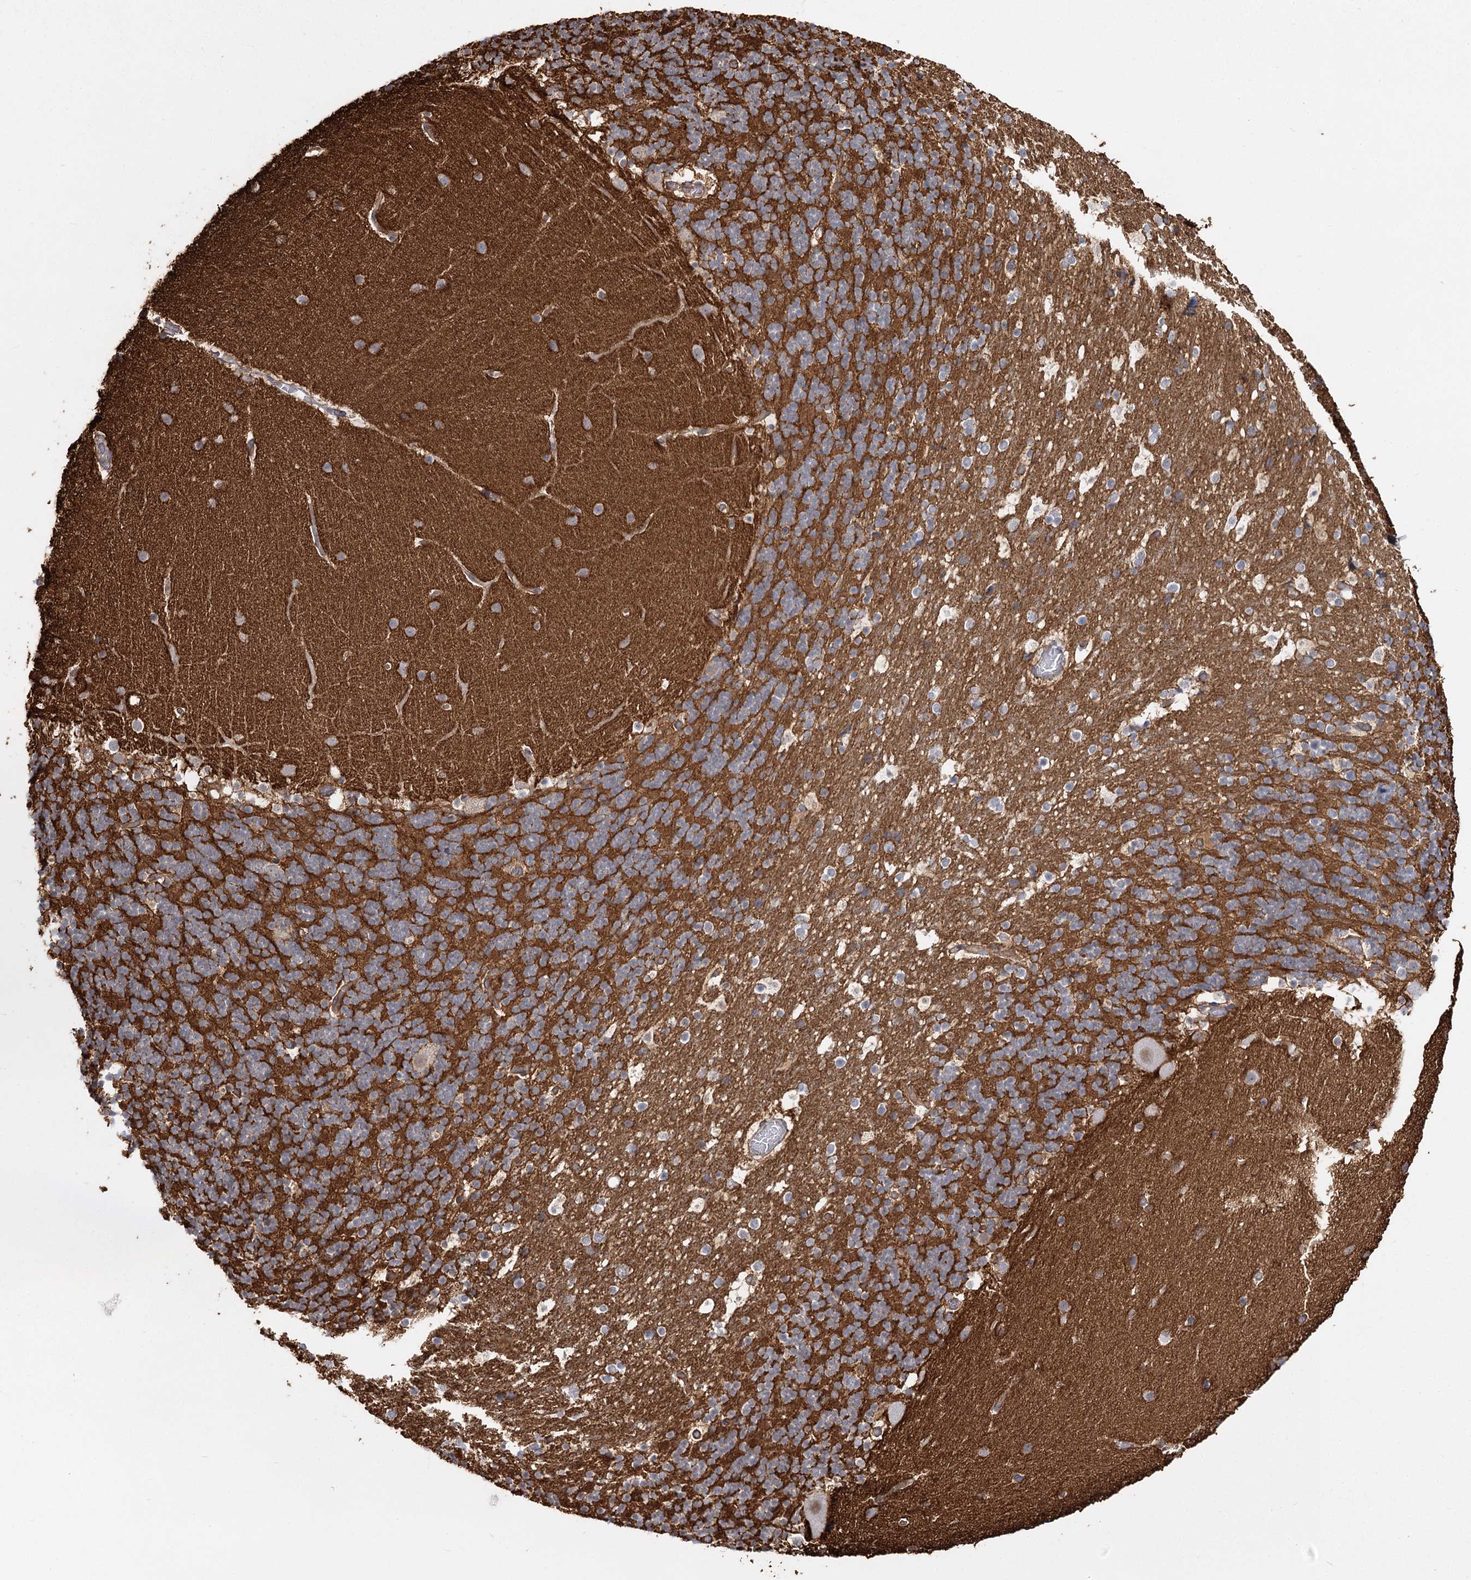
{"staining": {"intensity": "negative", "quantity": "none", "location": "none"}, "tissue": "cerebellum", "cell_type": "Cells in granular layer", "image_type": "normal", "snomed": [{"axis": "morphology", "description": "Normal tissue, NOS"}, {"axis": "topography", "description": "Cerebellum"}], "caption": "The image displays no significant expression in cells in granular layer of cerebellum.", "gene": "RPP14", "patient": {"sex": "male", "age": 57}}